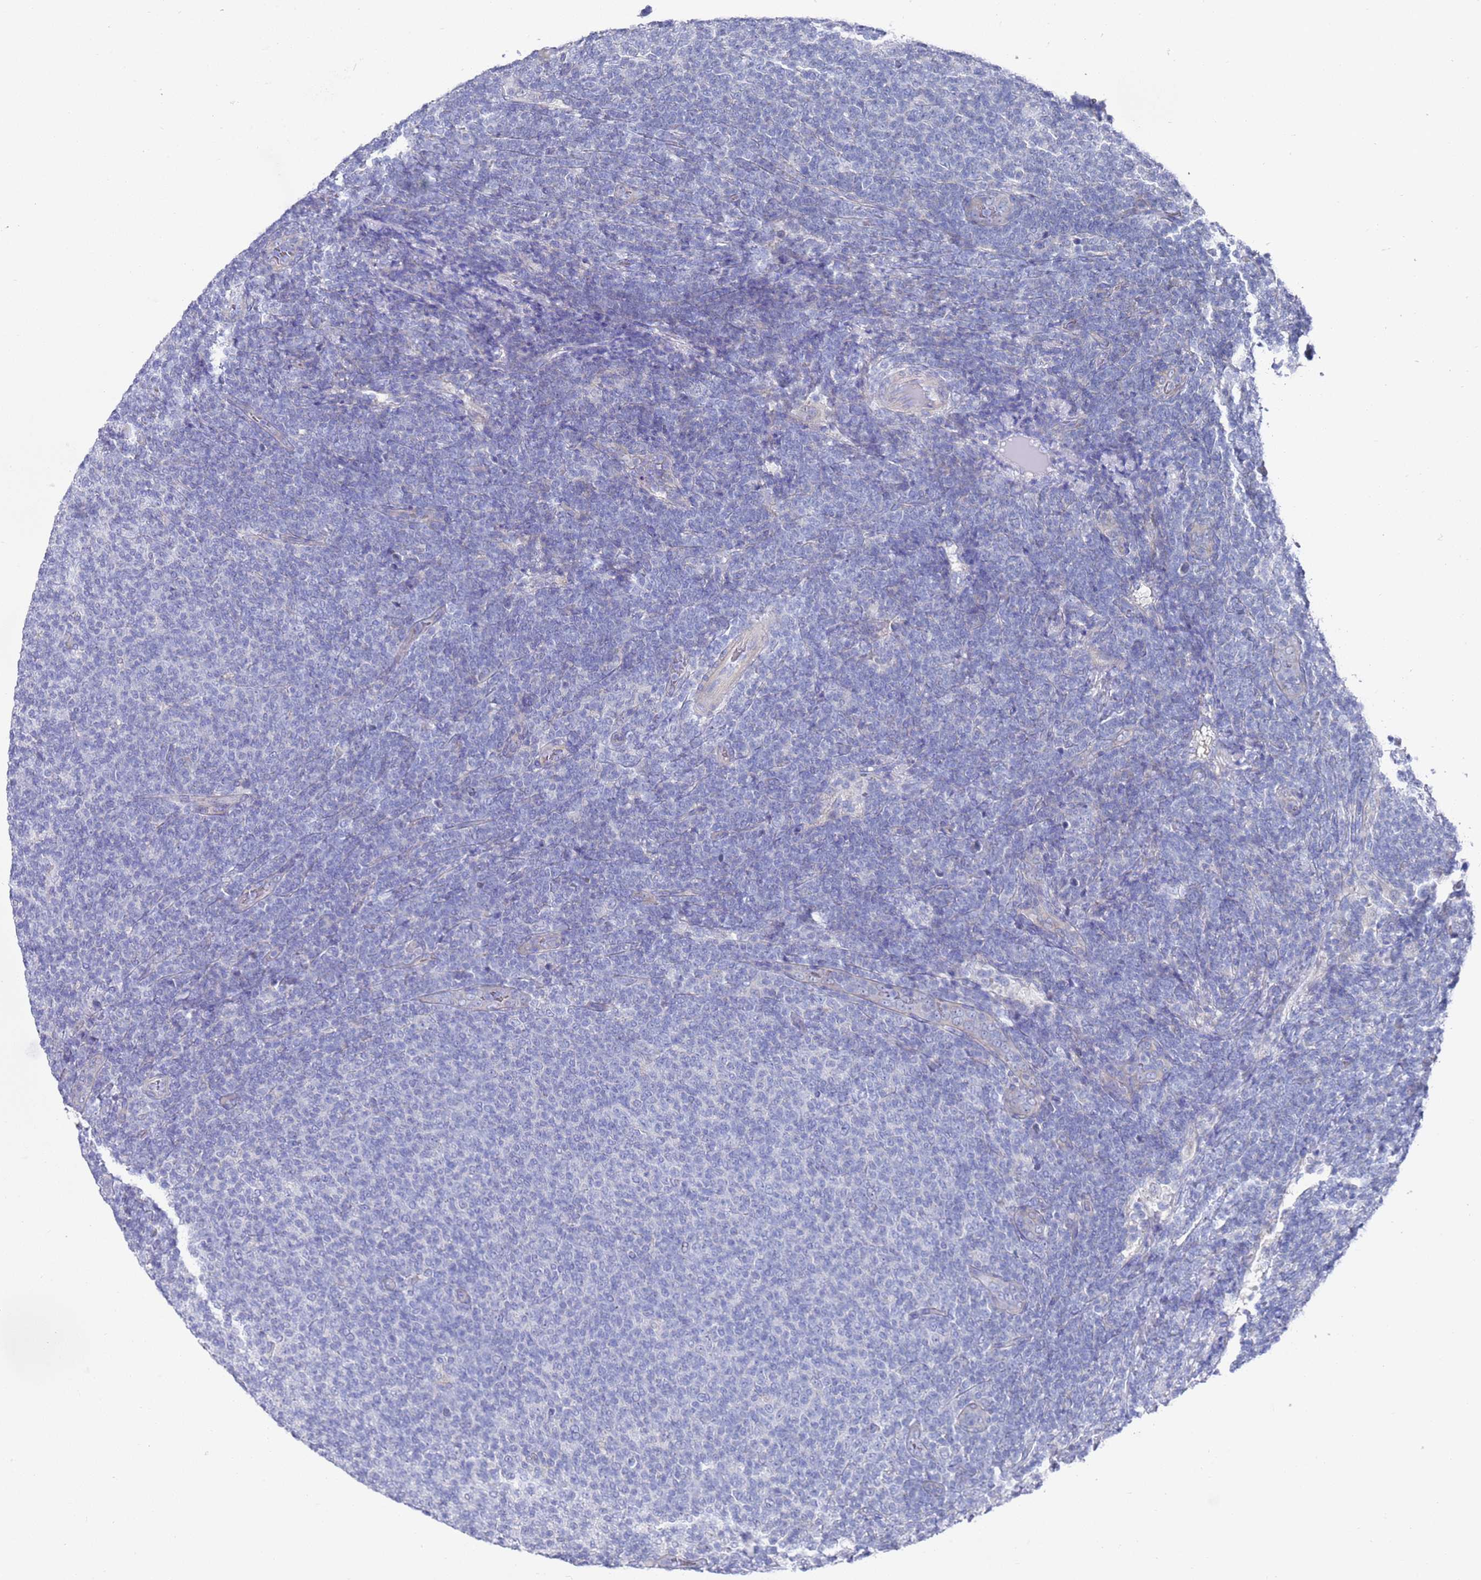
{"staining": {"intensity": "negative", "quantity": "none", "location": "none"}, "tissue": "lymphoma", "cell_type": "Tumor cells", "image_type": "cancer", "snomed": [{"axis": "morphology", "description": "Malignant lymphoma, non-Hodgkin's type, Low grade"}, {"axis": "topography", "description": "Lymph node"}], "caption": "IHC histopathology image of neoplastic tissue: human lymphoma stained with DAB (3,3'-diaminobenzidine) exhibits no significant protein positivity in tumor cells.", "gene": "SCAPER", "patient": {"sex": "male", "age": 66}}